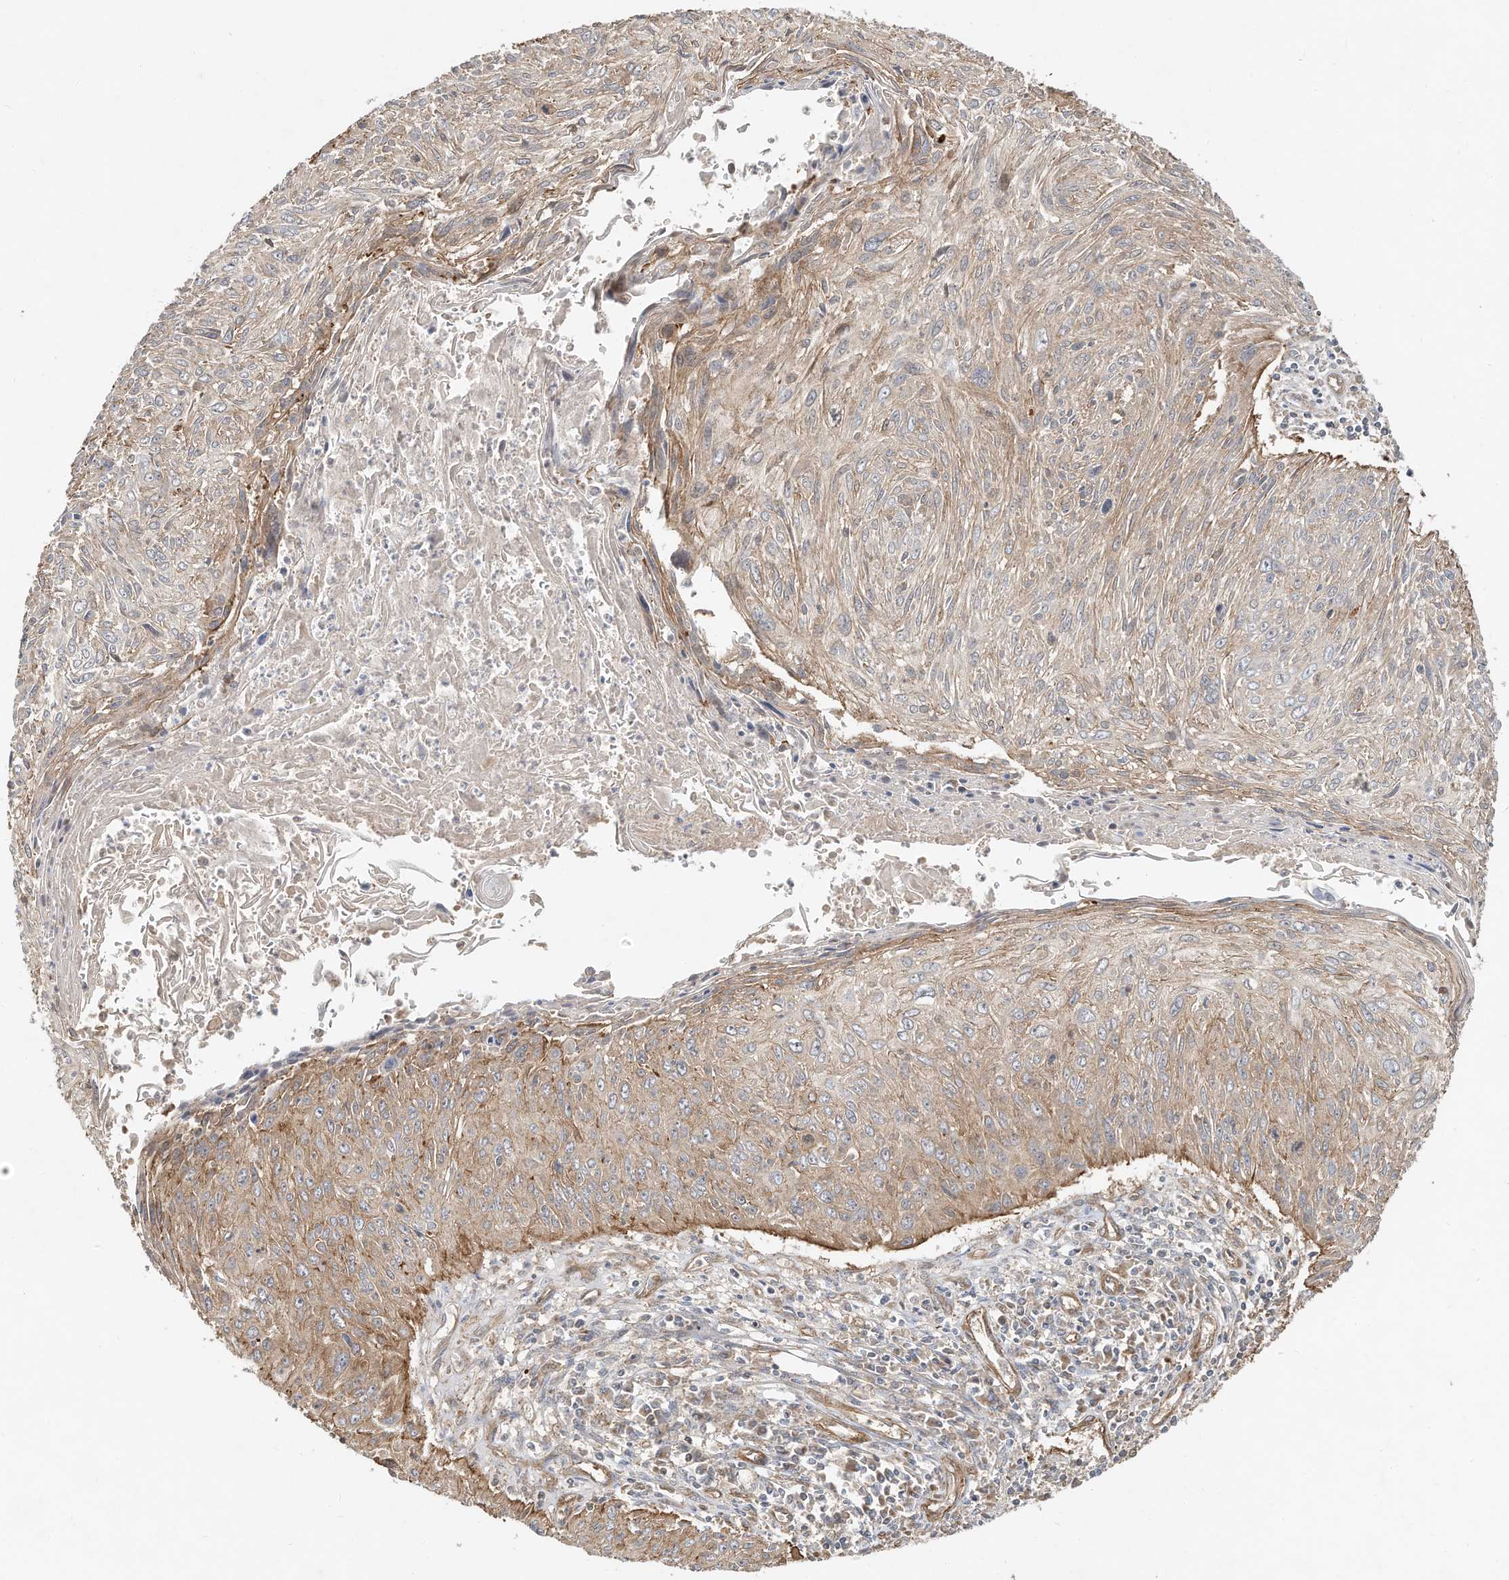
{"staining": {"intensity": "moderate", "quantity": "25%-75%", "location": "cytoplasmic/membranous"}, "tissue": "cervical cancer", "cell_type": "Tumor cells", "image_type": "cancer", "snomed": [{"axis": "morphology", "description": "Squamous cell carcinoma, NOS"}, {"axis": "topography", "description": "Cervix"}], "caption": "Squamous cell carcinoma (cervical) stained for a protein shows moderate cytoplasmic/membranous positivity in tumor cells. (DAB (3,3'-diaminobenzidine) = brown stain, brightfield microscopy at high magnification).", "gene": "HTR5A", "patient": {"sex": "female", "age": 51}}